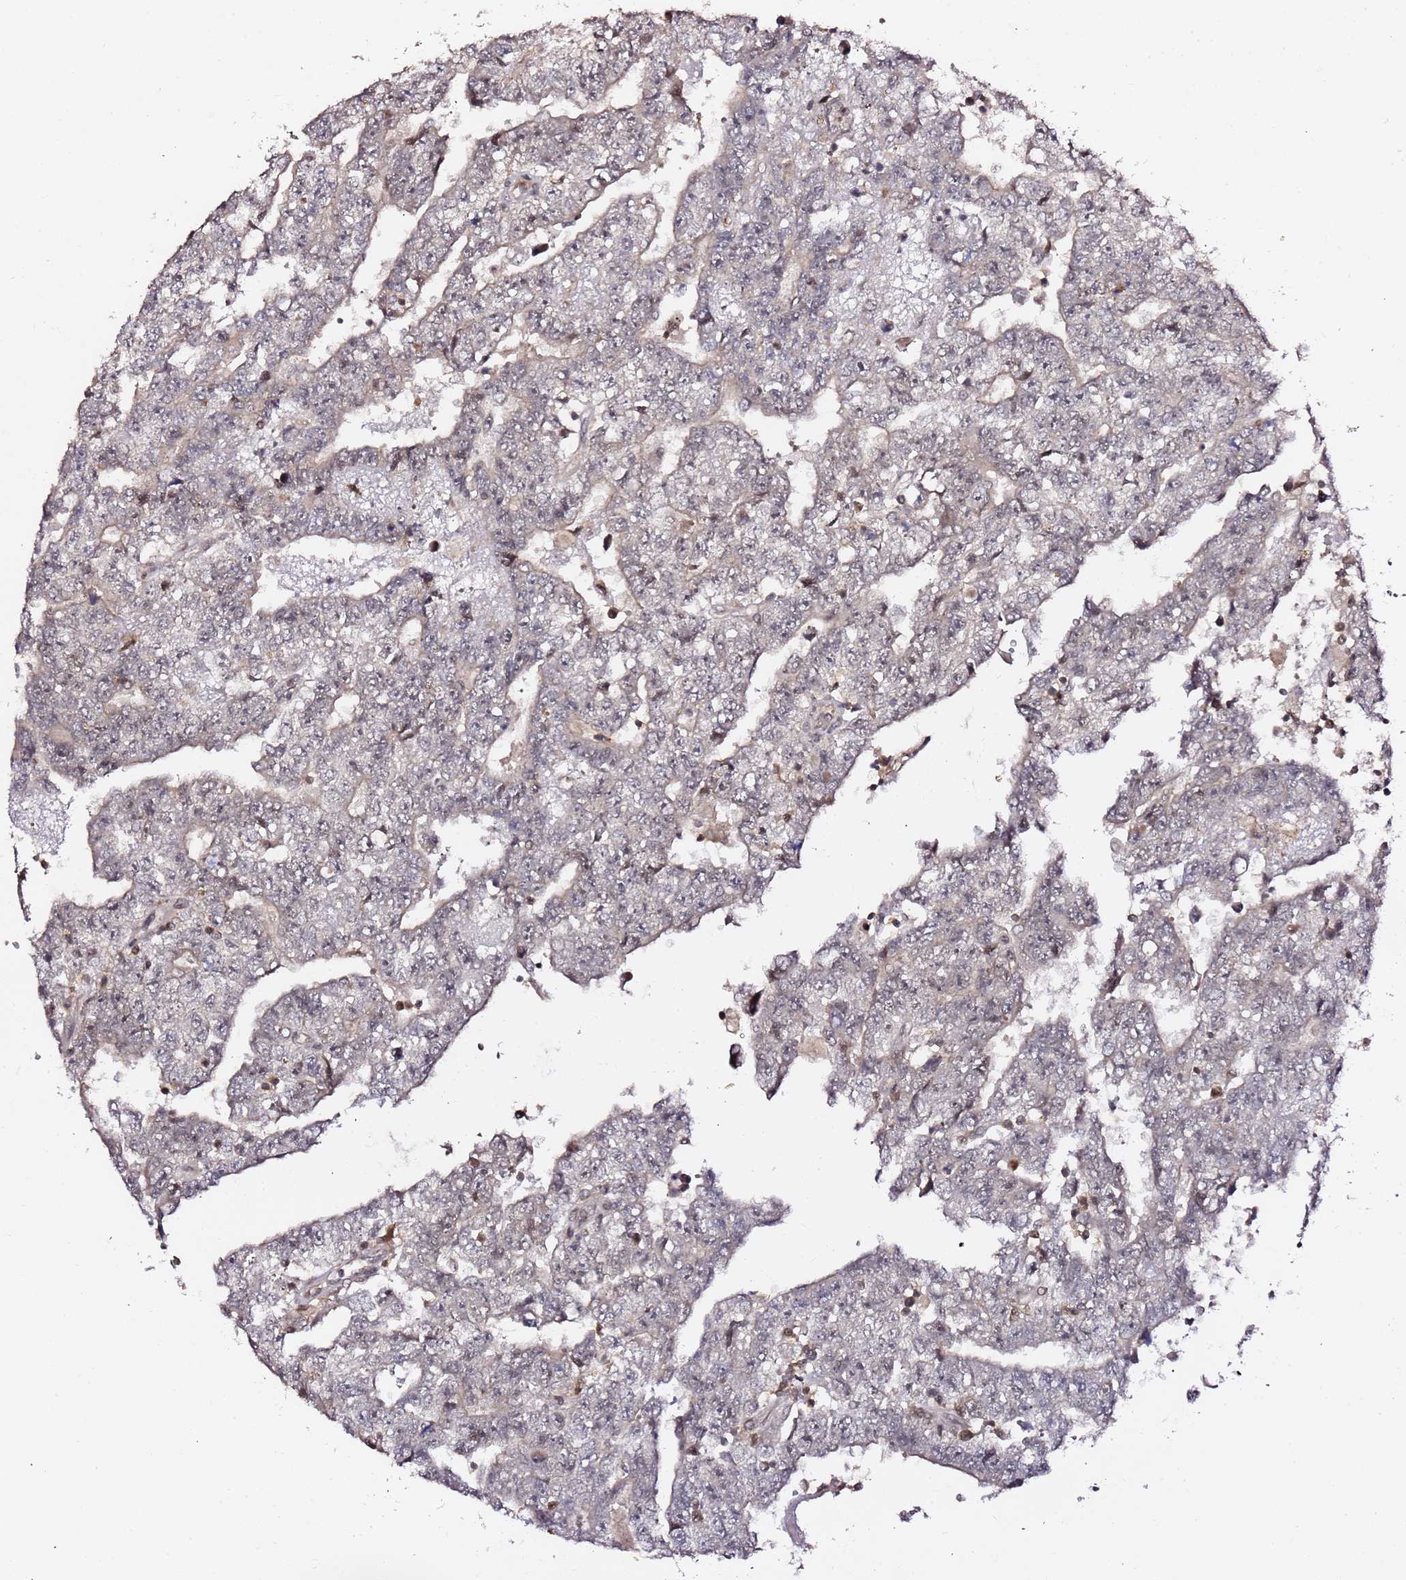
{"staining": {"intensity": "weak", "quantity": "25%-75%", "location": "nuclear"}, "tissue": "testis cancer", "cell_type": "Tumor cells", "image_type": "cancer", "snomed": [{"axis": "morphology", "description": "Carcinoma, Embryonal, NOS"}, {"axis": "topography", "description": "Testis"}], "caption": "IHC image of testis embryonal carcinoma stained for a protein (brown), which demonstrates low levels of weak nuclear positivity in about 25%-75% of tumor cells.", "gene": "OR5V1", "patient": {"sex": "male", "age": 25}}